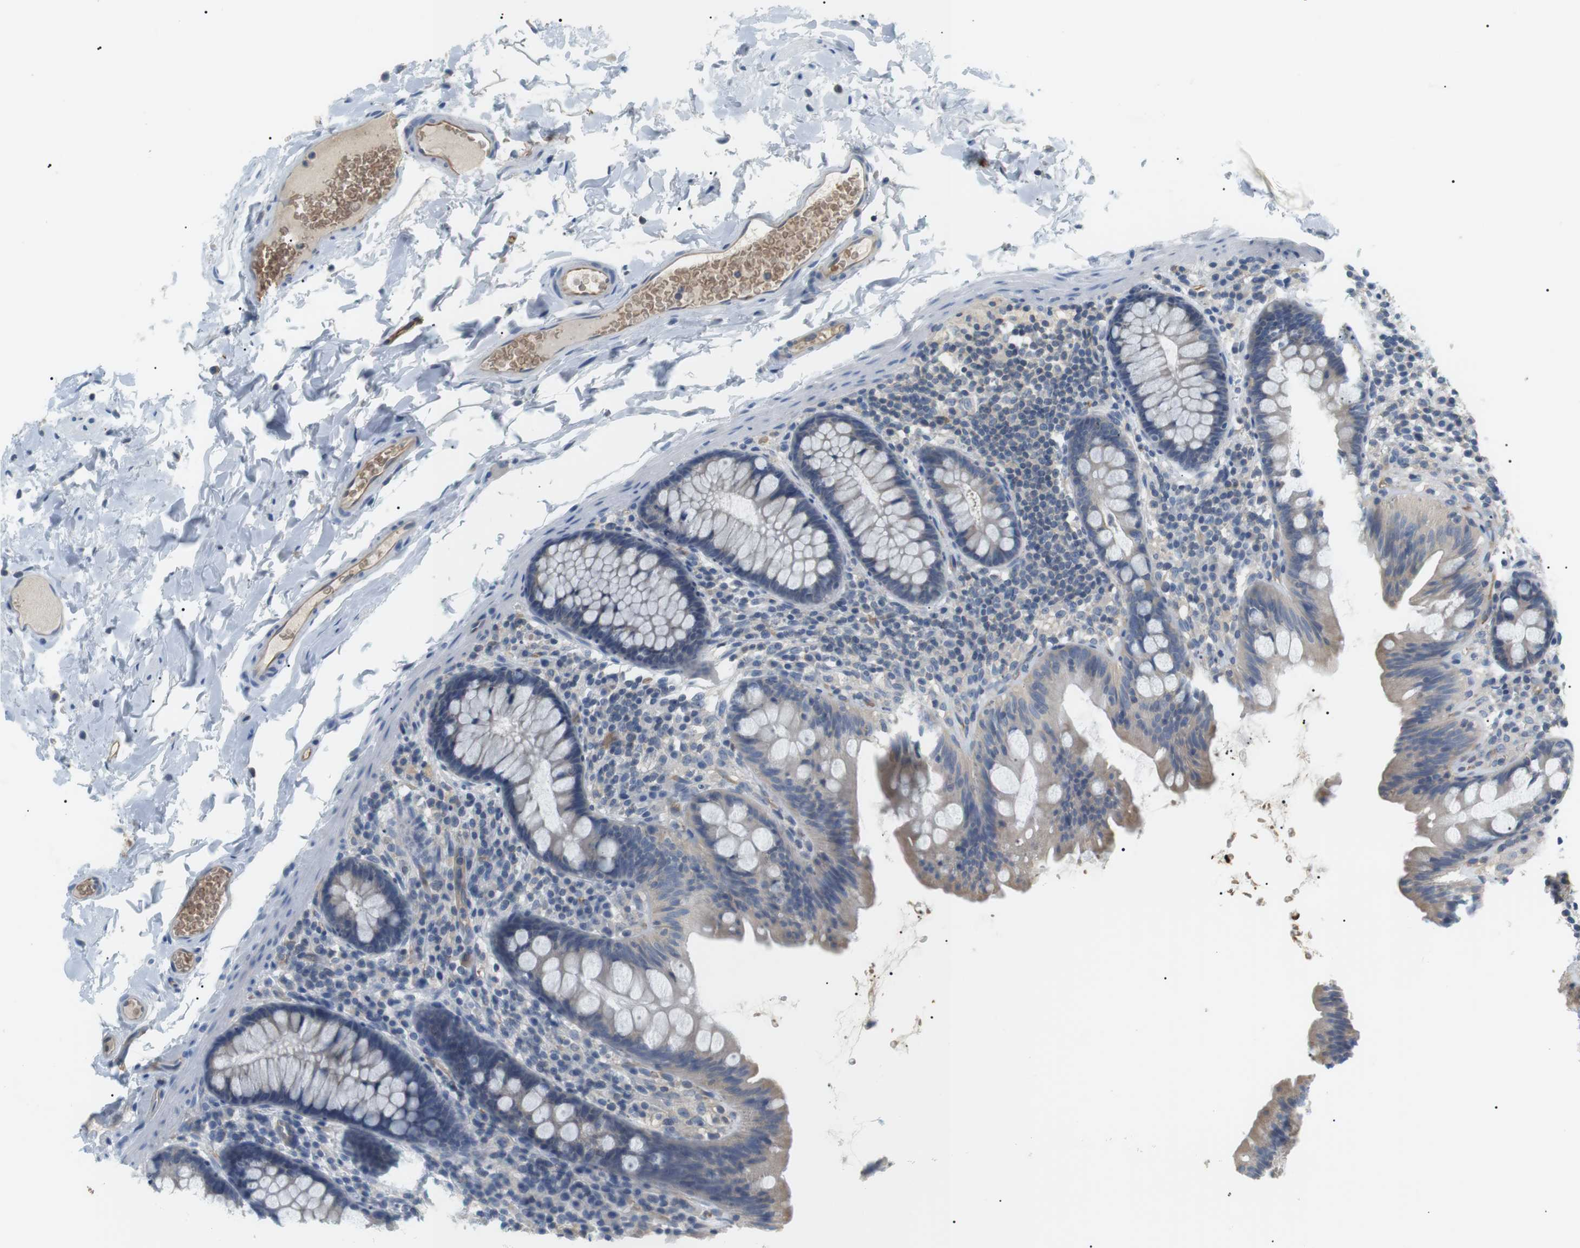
{"staining": {"intensity": "moderate", "quantity": ">75%", "location": "cytoplasmic/membranous"}, "tissue": "colon", "cell_type": "Endothelial cells", "image_type": "normal", "snomed": [{"axis": "morphology", "description": "Normal tissue, NOS"}, {"axis": "topography", "description": "Colon"}], "caption": "Colon stained with immunohistochemistry exhibits moderate cytoplasmic/membranous positivity in approximately >75% of endothelial cells.", "gene": "ADCY10", "patient": {"sex": "female", "age": 80}}